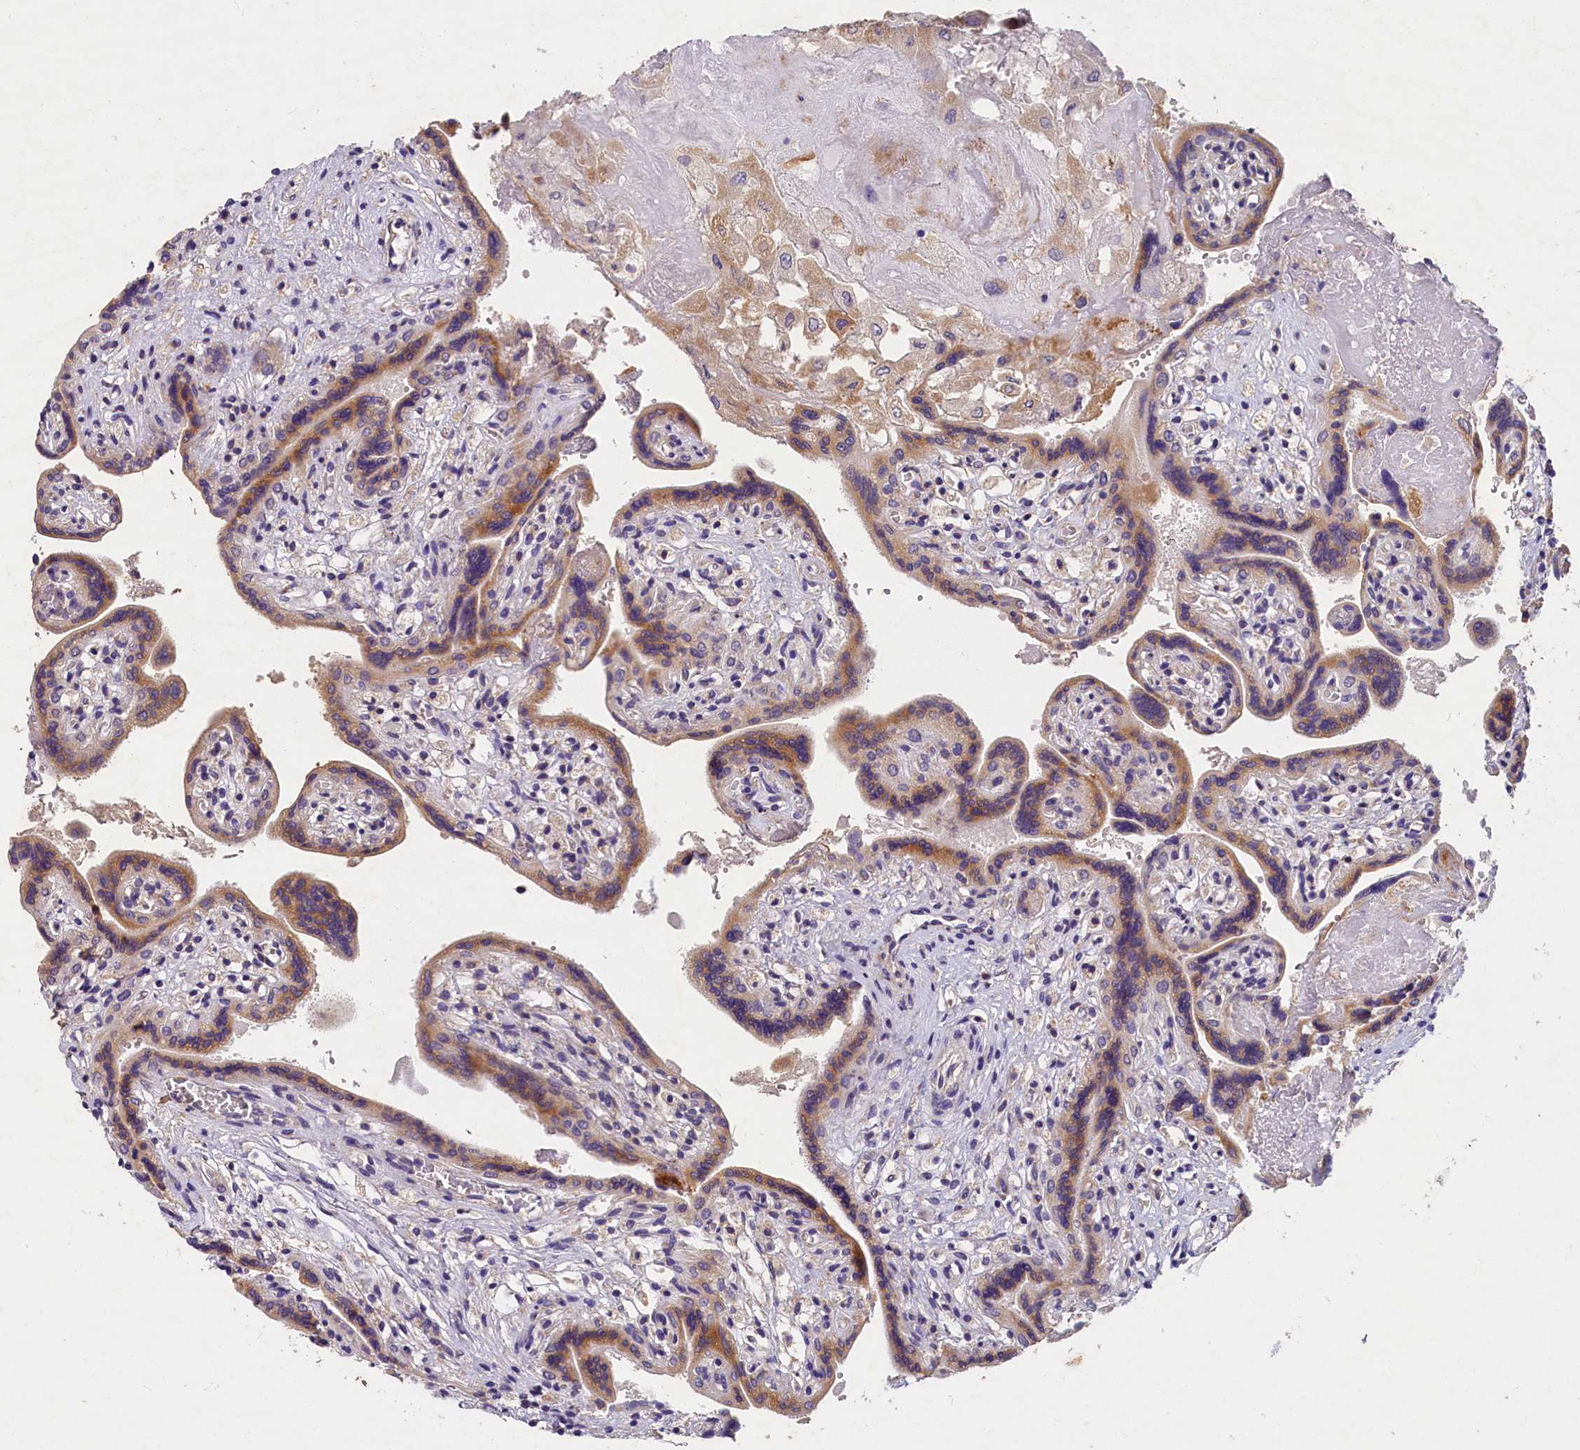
{"staining": {"intensity": "moderate", "quantity": "25%-75%", "location": "cytoplasmic/membranous"}, "tissue": "placenta", "cell_type": "Trophoblastic cells", "image_type": "normal", "snomed": [{"axis": "morphology", "description": "Normal tissue, NOS"}, {"axis": "topography", "description": "Placenta"}], "caption": "Immunohistochemical staining of unremarkable human placenta shows medium levels of moderate cytoplasmic/membranous staining in about 25%-75% of trophoblastic cells. (Stains: DAB (3,3'-diaminobenzidine) in brown, nuclei in blue, Microscopy: brightfield microscopy at high magnification).", "gene": "ST7L", "patient": {"sex": "female", "age": 37}}